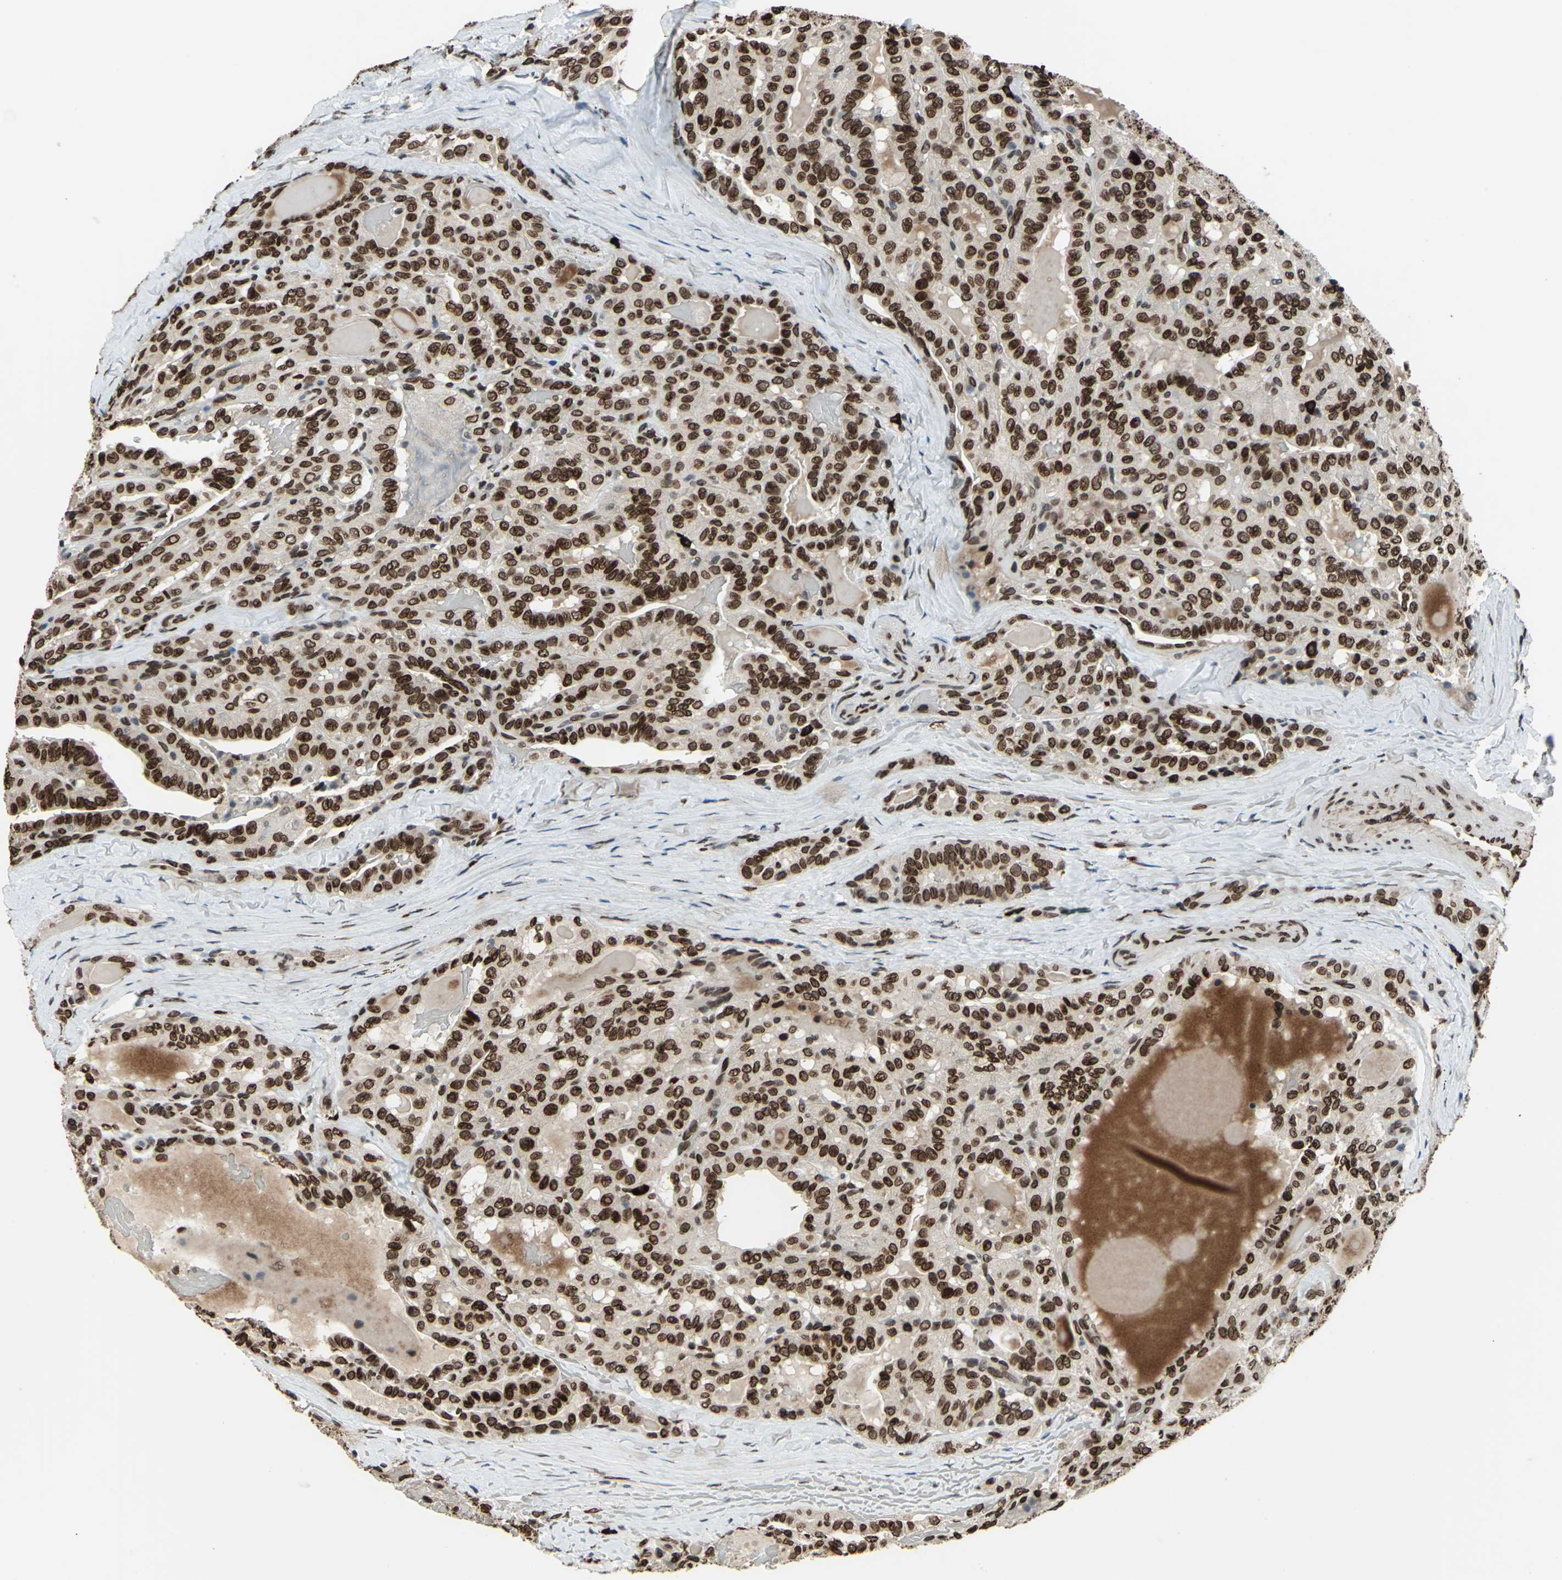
{"staining": {"intensity": "strong", "quantity": ">75%", "location": "nuclear"}, "tissue": "thyroid cancer", "cell_type": "Tumor cells", "image_type": "cancer", "snomed": [{"axis": "morphology", "description": "Papillary adenocarcinoma, NOS"}, {"axis": "topography", "description": "Thyroid gland"}], "caption": "A brown stain labels strong nuclear staining of a protein in thyroid papillary adenocarcinoma tumor cells.", "gene": "ISY1", "patient": {"sex": "male", "age": 77}}